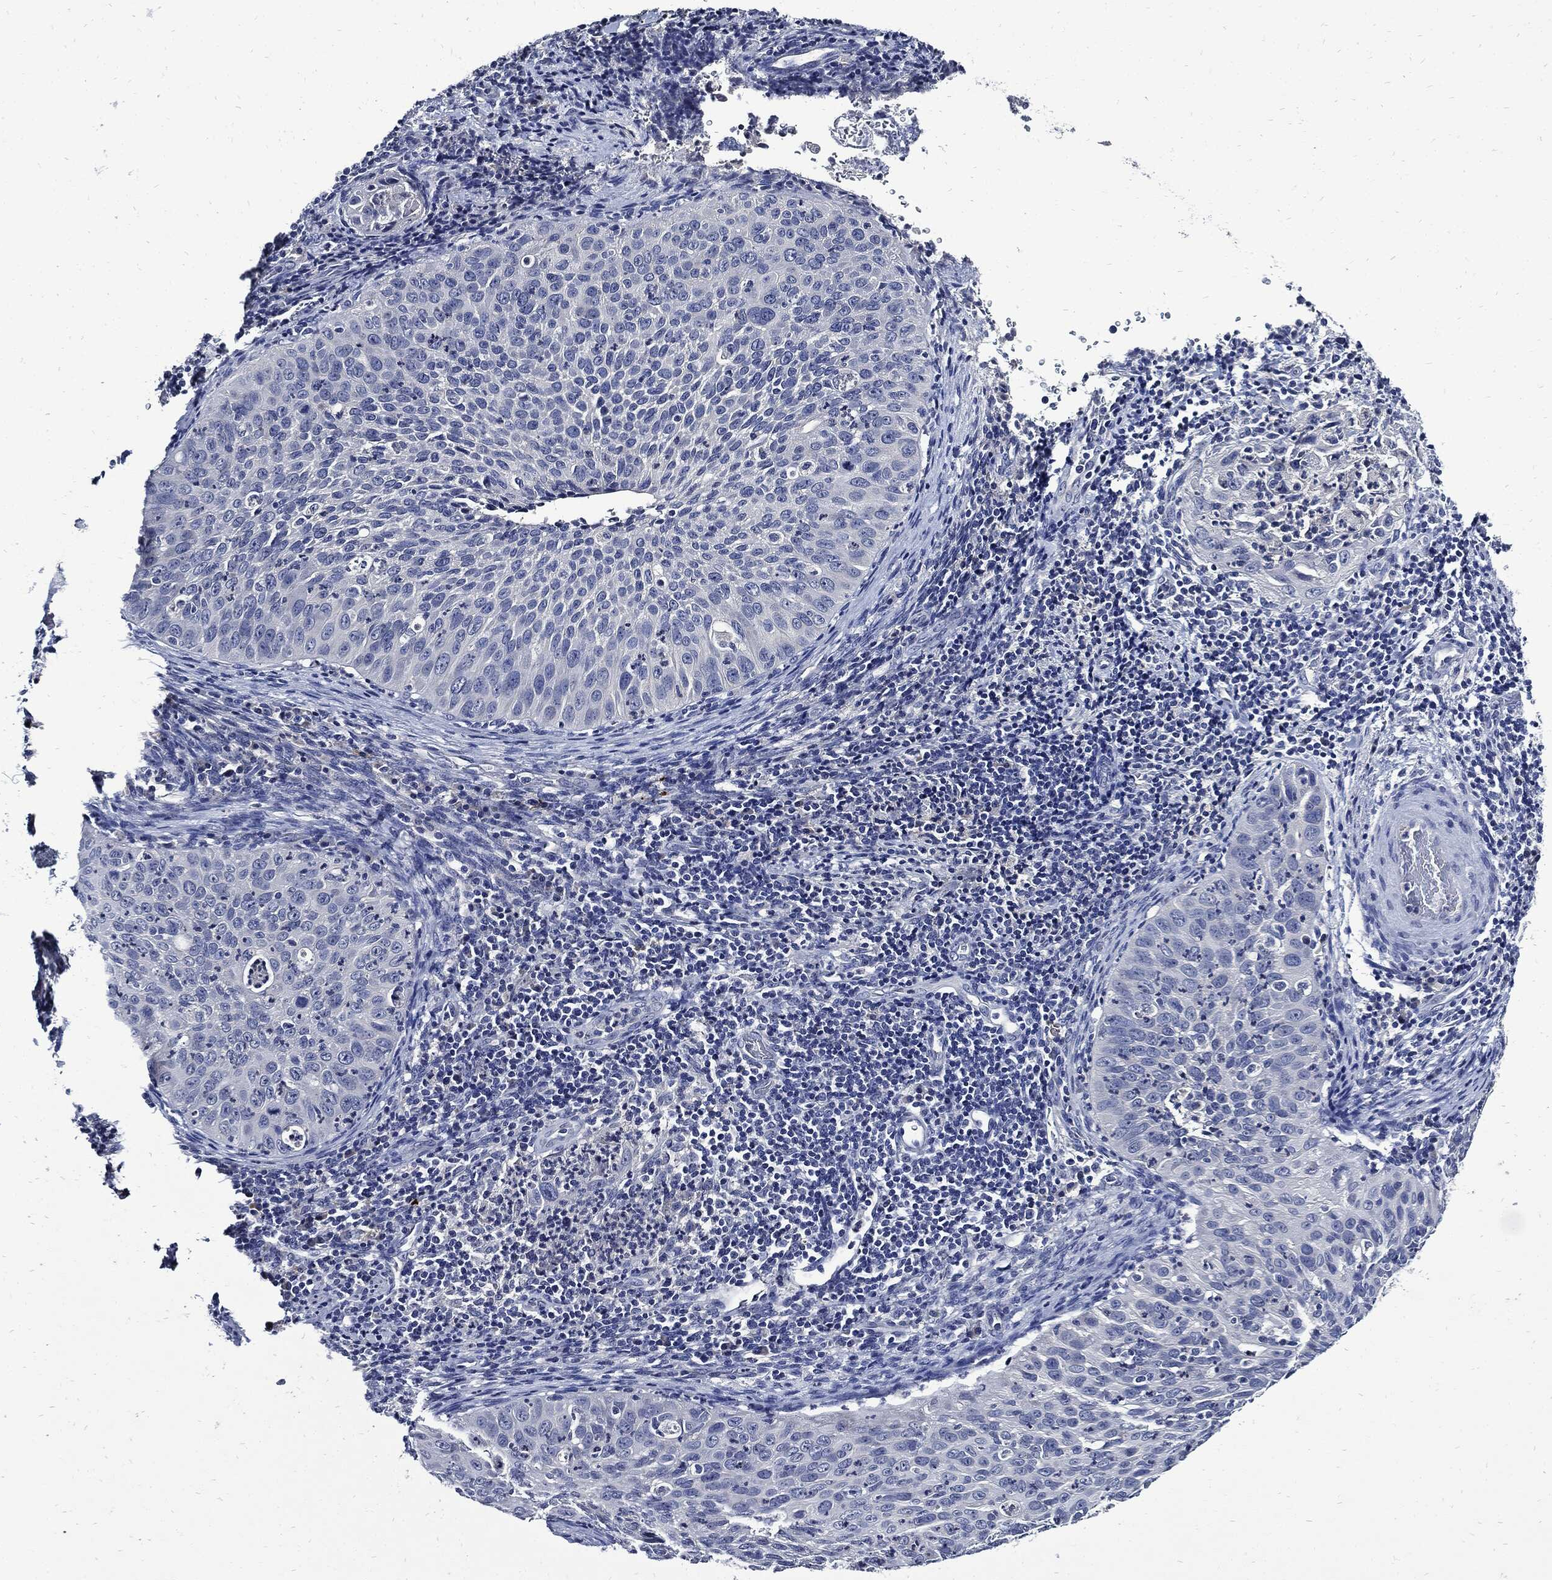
{"staining": {"intensity": "negative", "quantity": "none", "location": "none"}, "tissue": "cervical cancer", "cell_type": "Tumor cells", "image_type": "cancer", "snomed": [{"axis": "morphology", "description": "Squamous cell carcinoma, NOS"}, {"axis": "topography", "description": "Cervix"}], "caption": "Immunohistochemical staining of human squamous cell carcinoma (cervical) demonstrates no significant expression in tumor cells.", "gene": "CPE", "patient": {"sex": "female", "age": 26}}